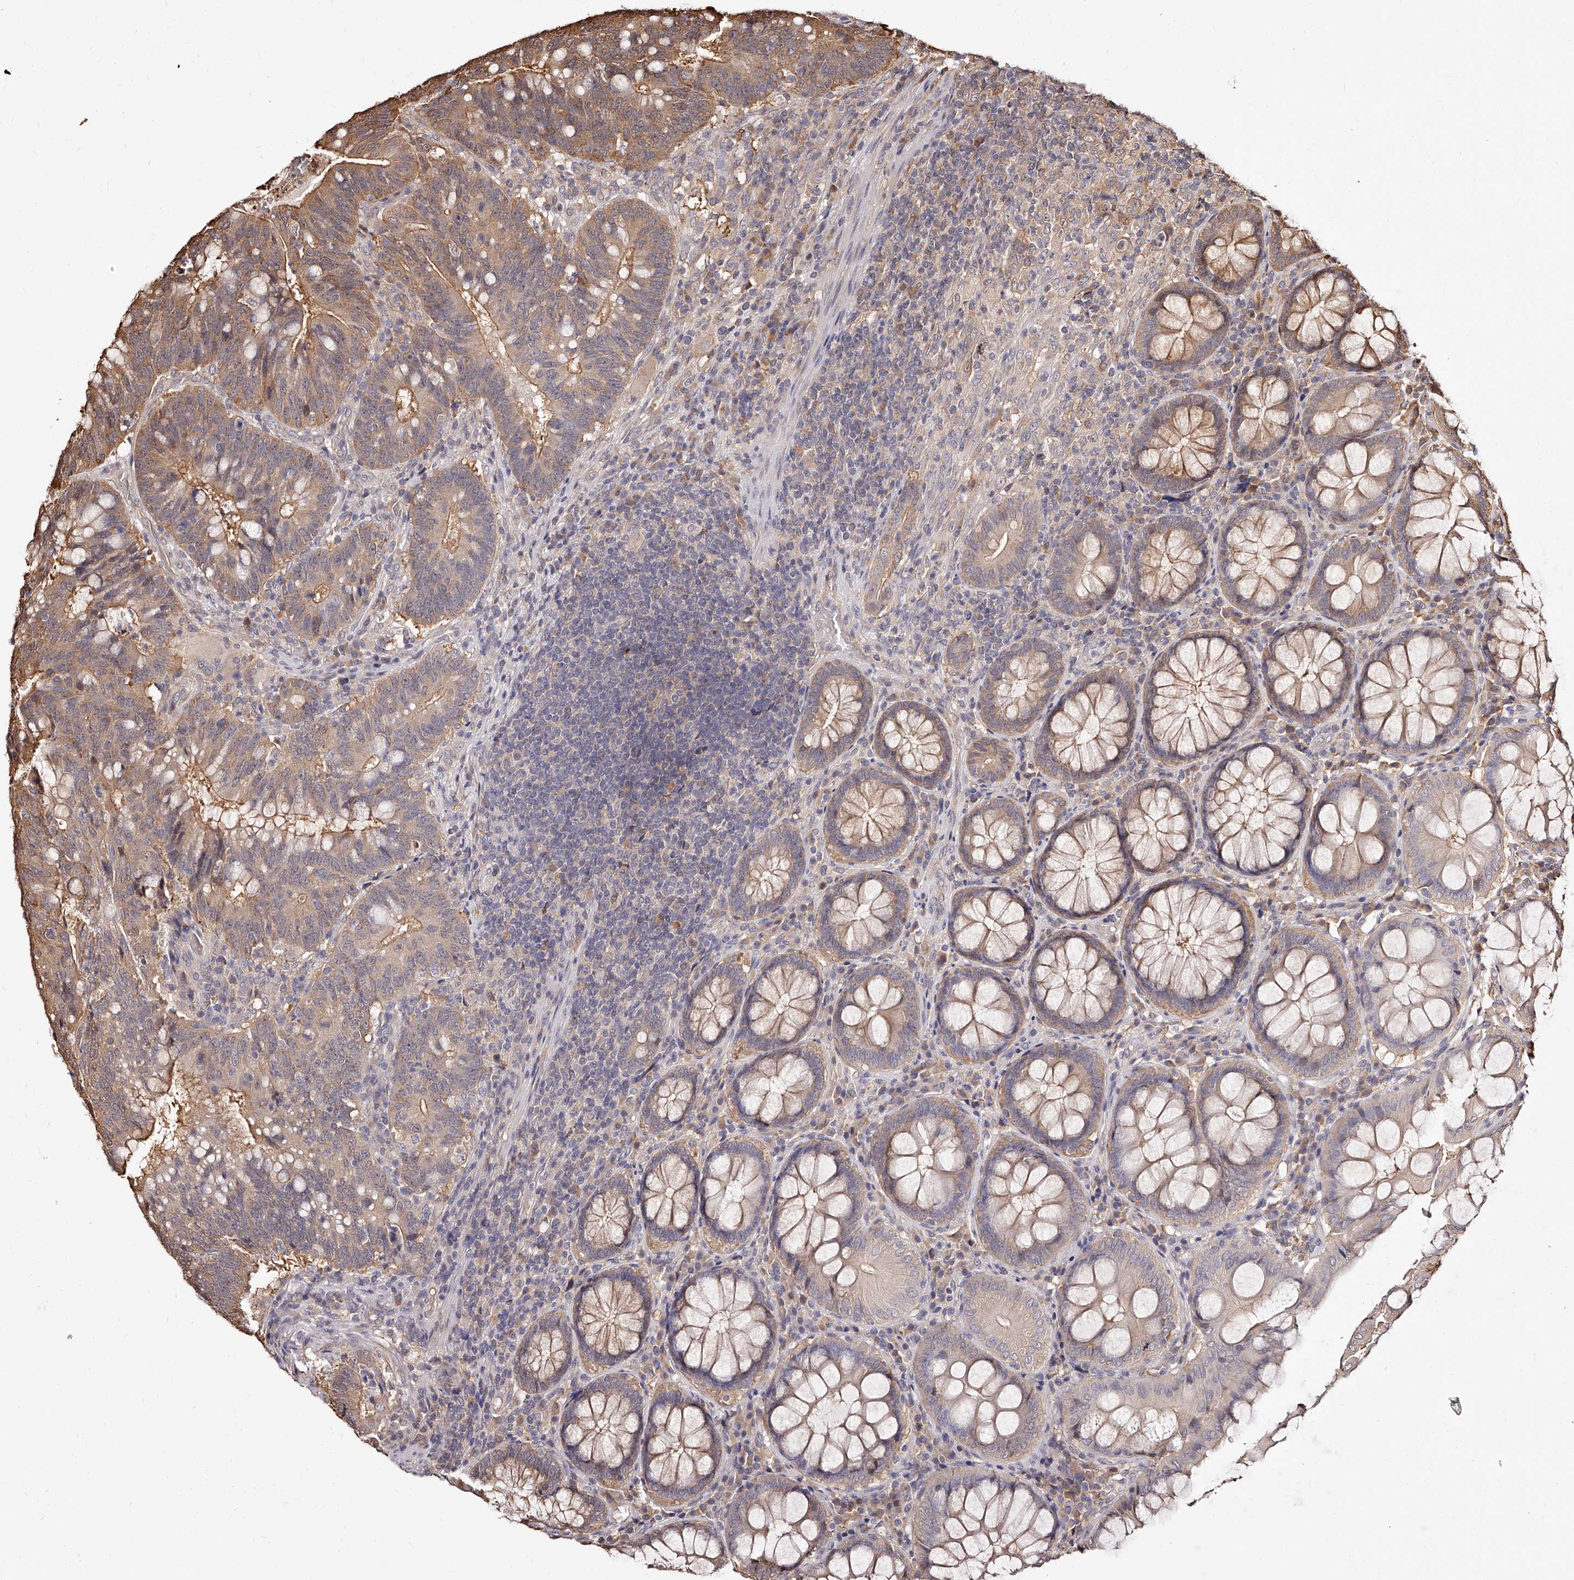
{"staining": {"intensity": "moderate", "quantity": ">75%", "location": "cytoplasmic/membranous"}, "tissue": "colorectal cancer", "cell_type": "Tumor cells", "image_type": "cancer", "snomed": [{"axis": "morphology", "description": "Adenocarcinoma, NOS"}, {"axis": "topography", "description": "Colon"}], "caption": "Immunohistochemical staining of adenocarcinoma (colorectal) reveals medium levels of moderate cytoplasmic/membranous staining in about >75% of tumor cells.", "gene": "ZNF582", "patient": {"sex": "female", "age": 66}}